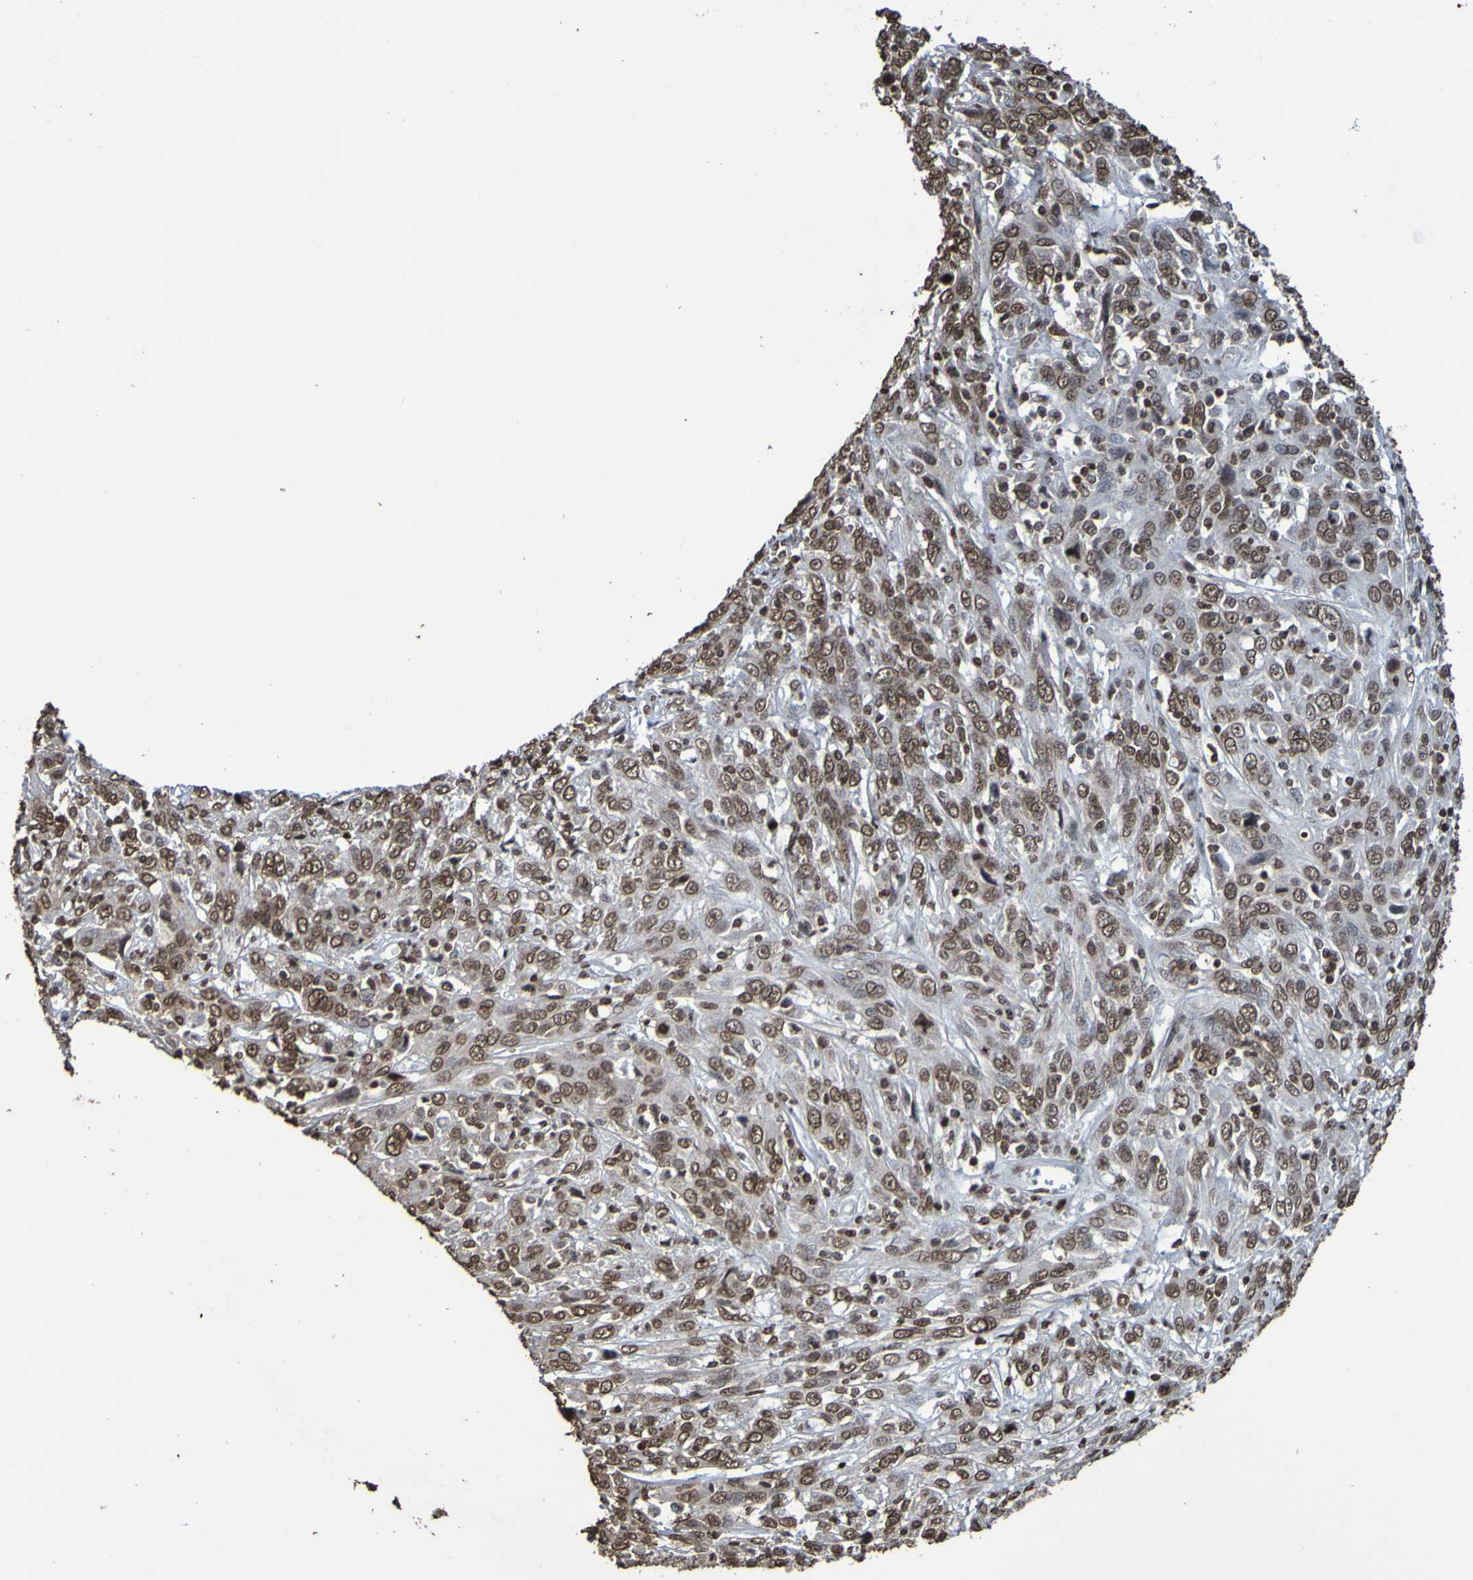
{"staining": {"intensity": "moderate", "quantity": ">75%", "location": "nuclear"}, "tissue": "cervical cancer", "cell_type": "Tumor cells", "image_type": "cancer", "snomed": [{"axis": "morphology", "description": "Squamous cell carcinoma, NOS"}, {"axis": "topography", "description": "Cervix"}], "caption": "Tumor cells display medium levels of moderate nuclear expression in about >75% of cells in human cervical cancer. (DAB IHC, brown staining for protein, blue staining for nuclei).", "gene": "GFI1", "patient": {"sex": "female", "age": 46}}